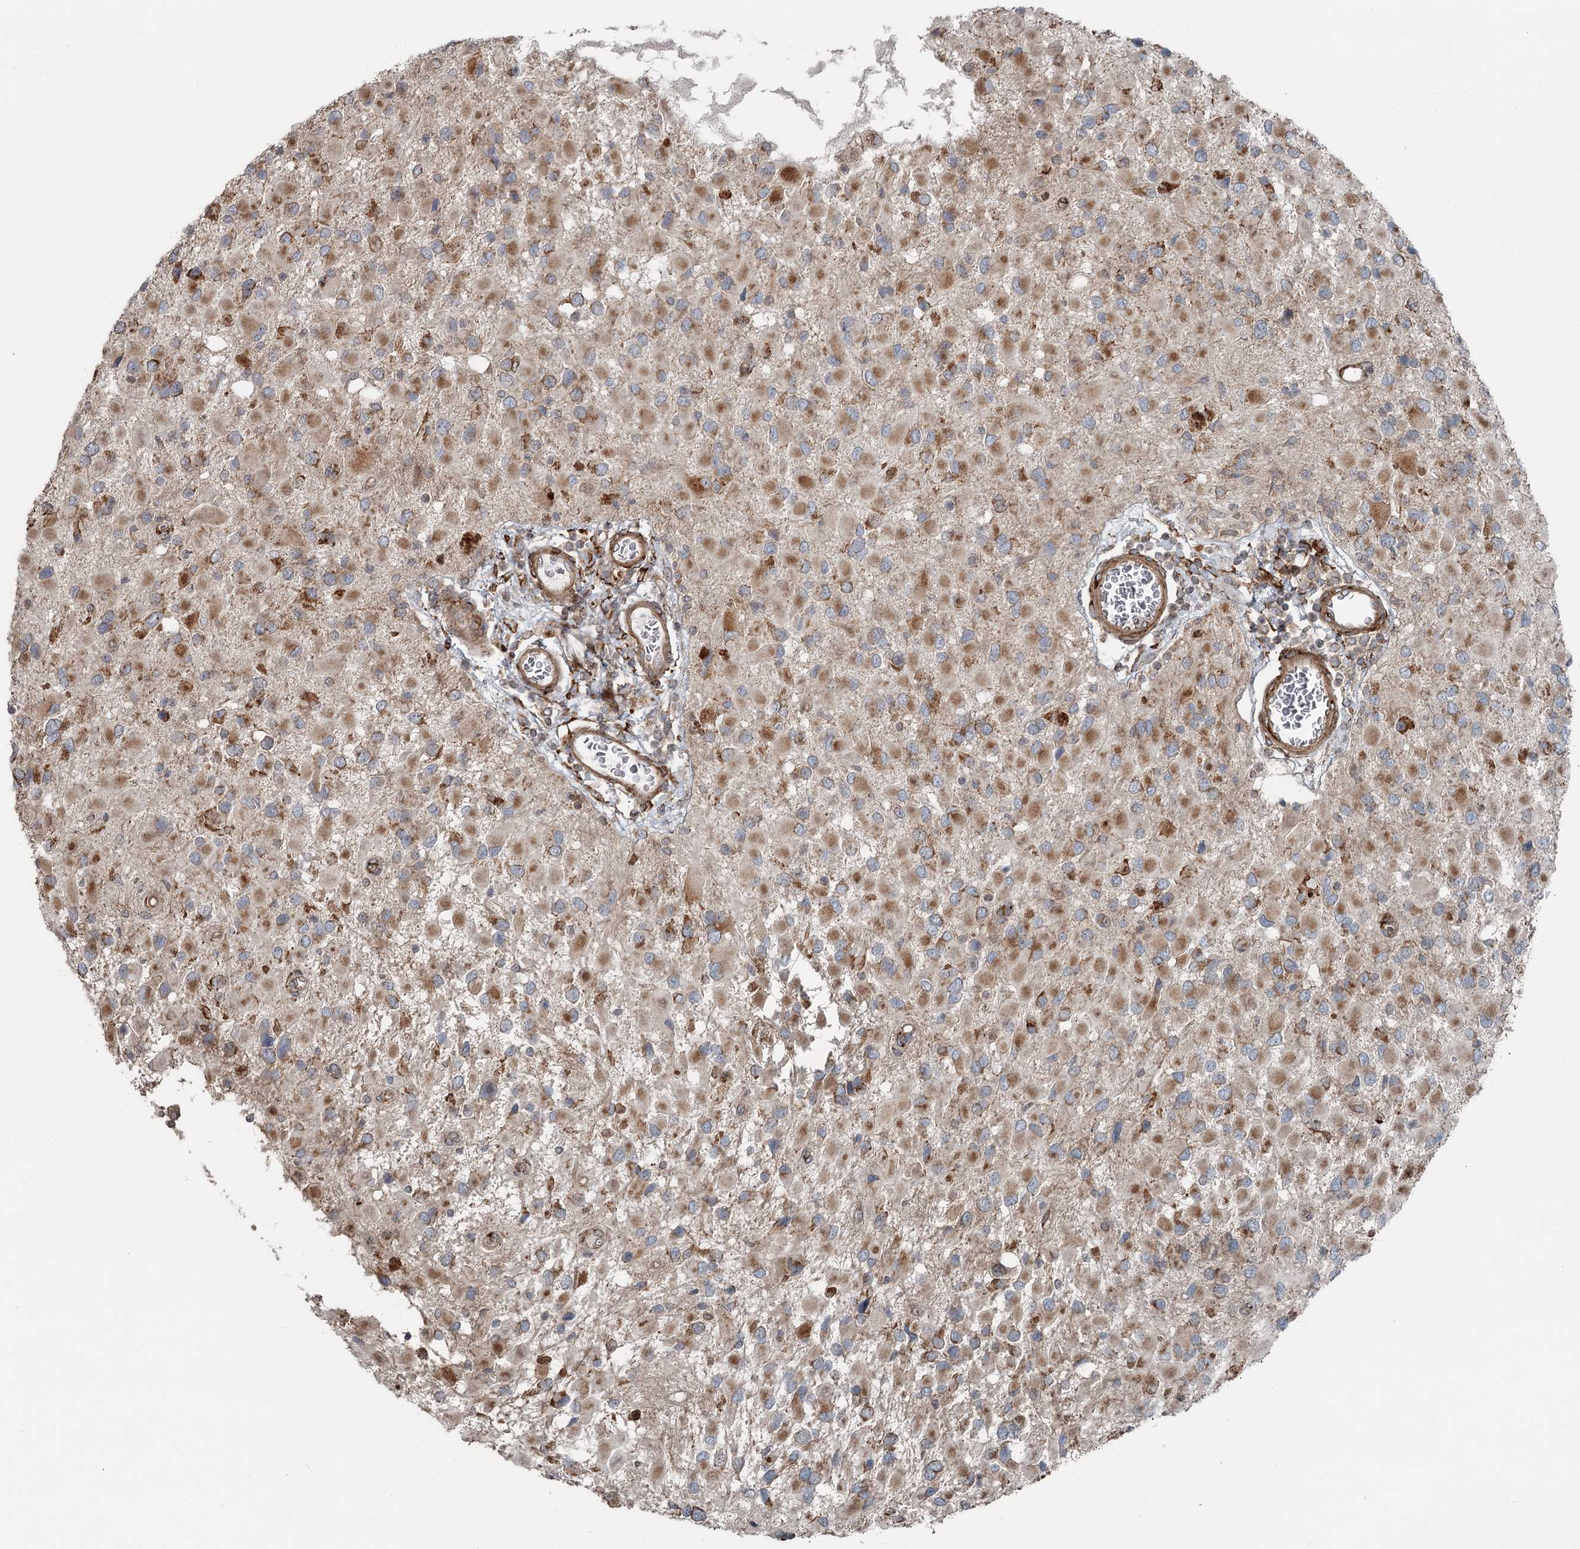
{"staining": {"intensity": "moderate", "quantity": ">75%", "location": "cytoplasmic/membranous"}, "tissue": "glioma", "cell_type": "Tumor cells", "image_type": "cancer", "snomed": [{"axis": "morphology", "description": "Glioma, malignant, High grade"}, {"axis": "topography", "description": "Brain"}], "caption": "High-power microscopy captured an immunohistochemistry histopathology image of malignant glioma (high-grade), revealing moderate cytoplasmic/membranous positivity in about >75% of tumor cells.", "gene": "RASSF8", "patient": {"sex": "male", "age": 53}}